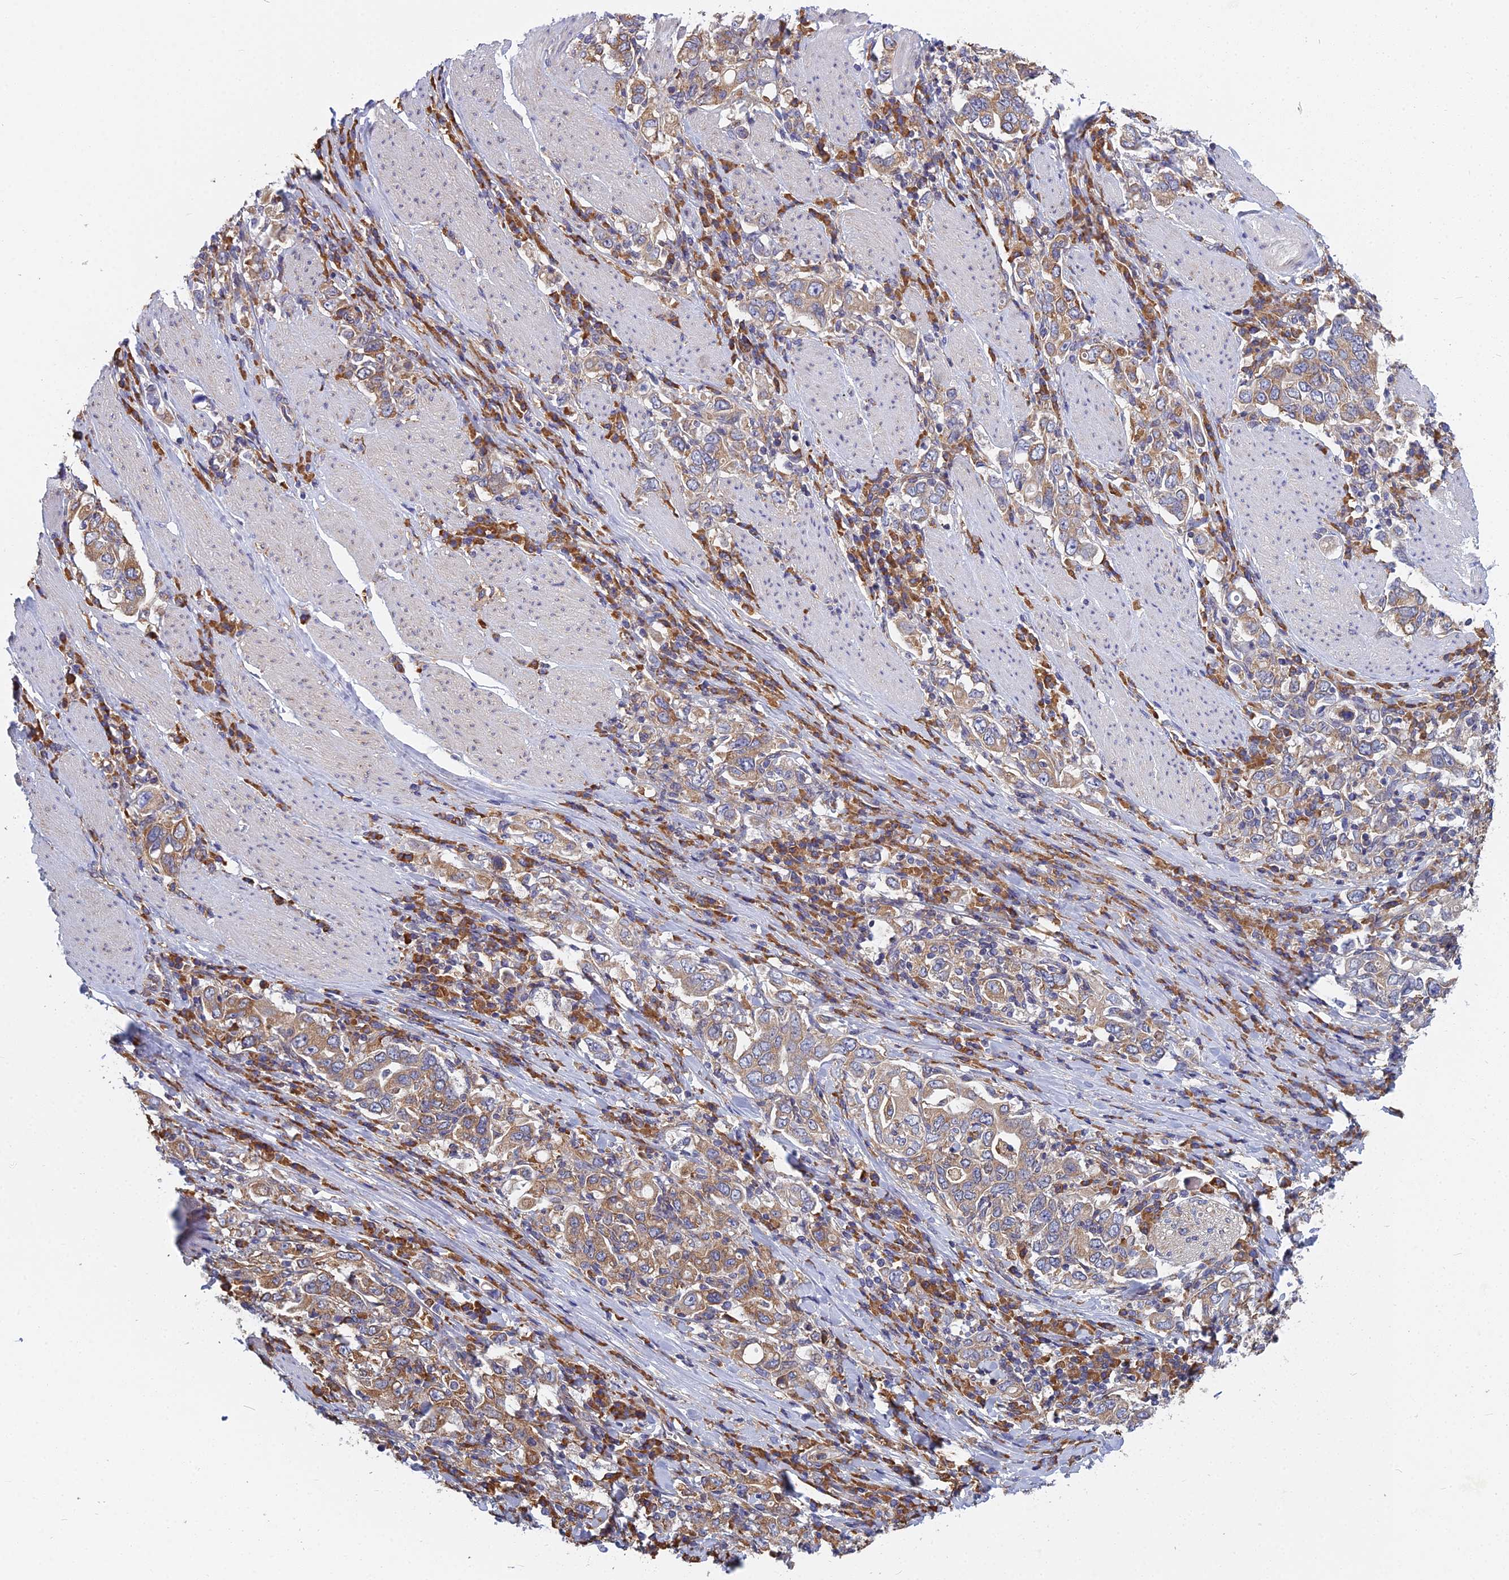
{"staining": {"intensity": "moderate", "quantity": "25%-75%", "location": "cytoplasmic/membranous"}, "tissue": "stomach cancer", "cell_type": "Tumor cells", "image_type": "cancer", "snomed": [{"axis": "morphology", "description": "Adenocarcinoma, NOS"}, {"axis": "topography", "description": "Stomach, upper"}], "caption": "Immunohistochemical staining of human adenocarcinoma (stomach) reveals medium levels of moderate cytoplasmic/membranous staining in approximately 25%-75% of tumor cells.", "gene": "KIAA1143", "patient": {"sex": "male", "age": 62}}